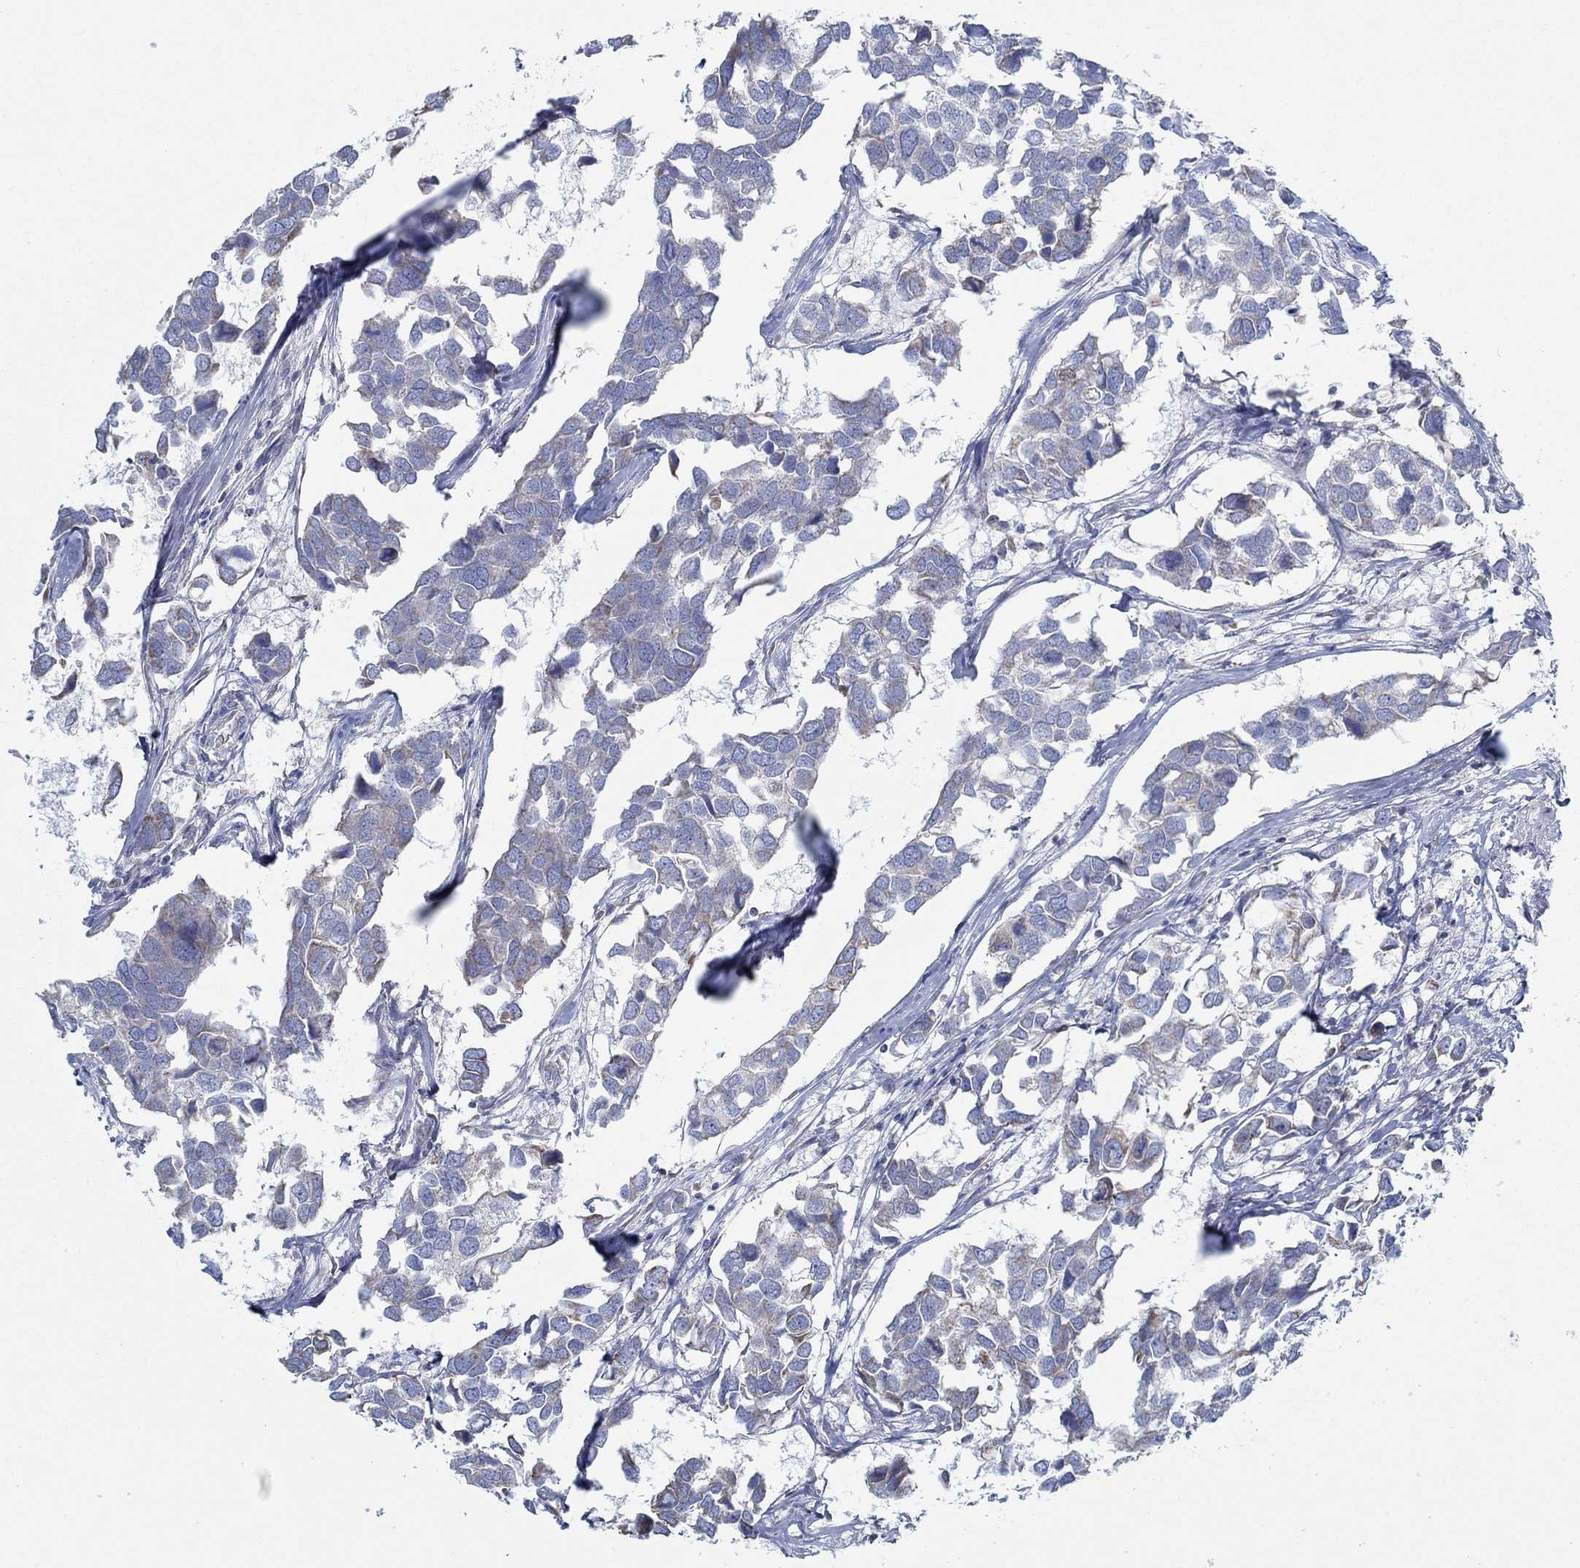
{"staining": {"intensity": "negative", "quantity": "none", "location": "none"}, "tissue": "breast cancer", "cell_type": "Tumor cells", "image_type": "cancer", "snomed": [{"axis": "morphology", "description": "Duct carcinoma"}, {"axis": "topography", "description": "Breast"}], "caption": "Breast cancer (intraductal carcinoma) was stained to show a protein in brown. There is no significant staining in tumor cells.", "gene": "GLOD5", "patient": {"sex": "female", "age": 83}}